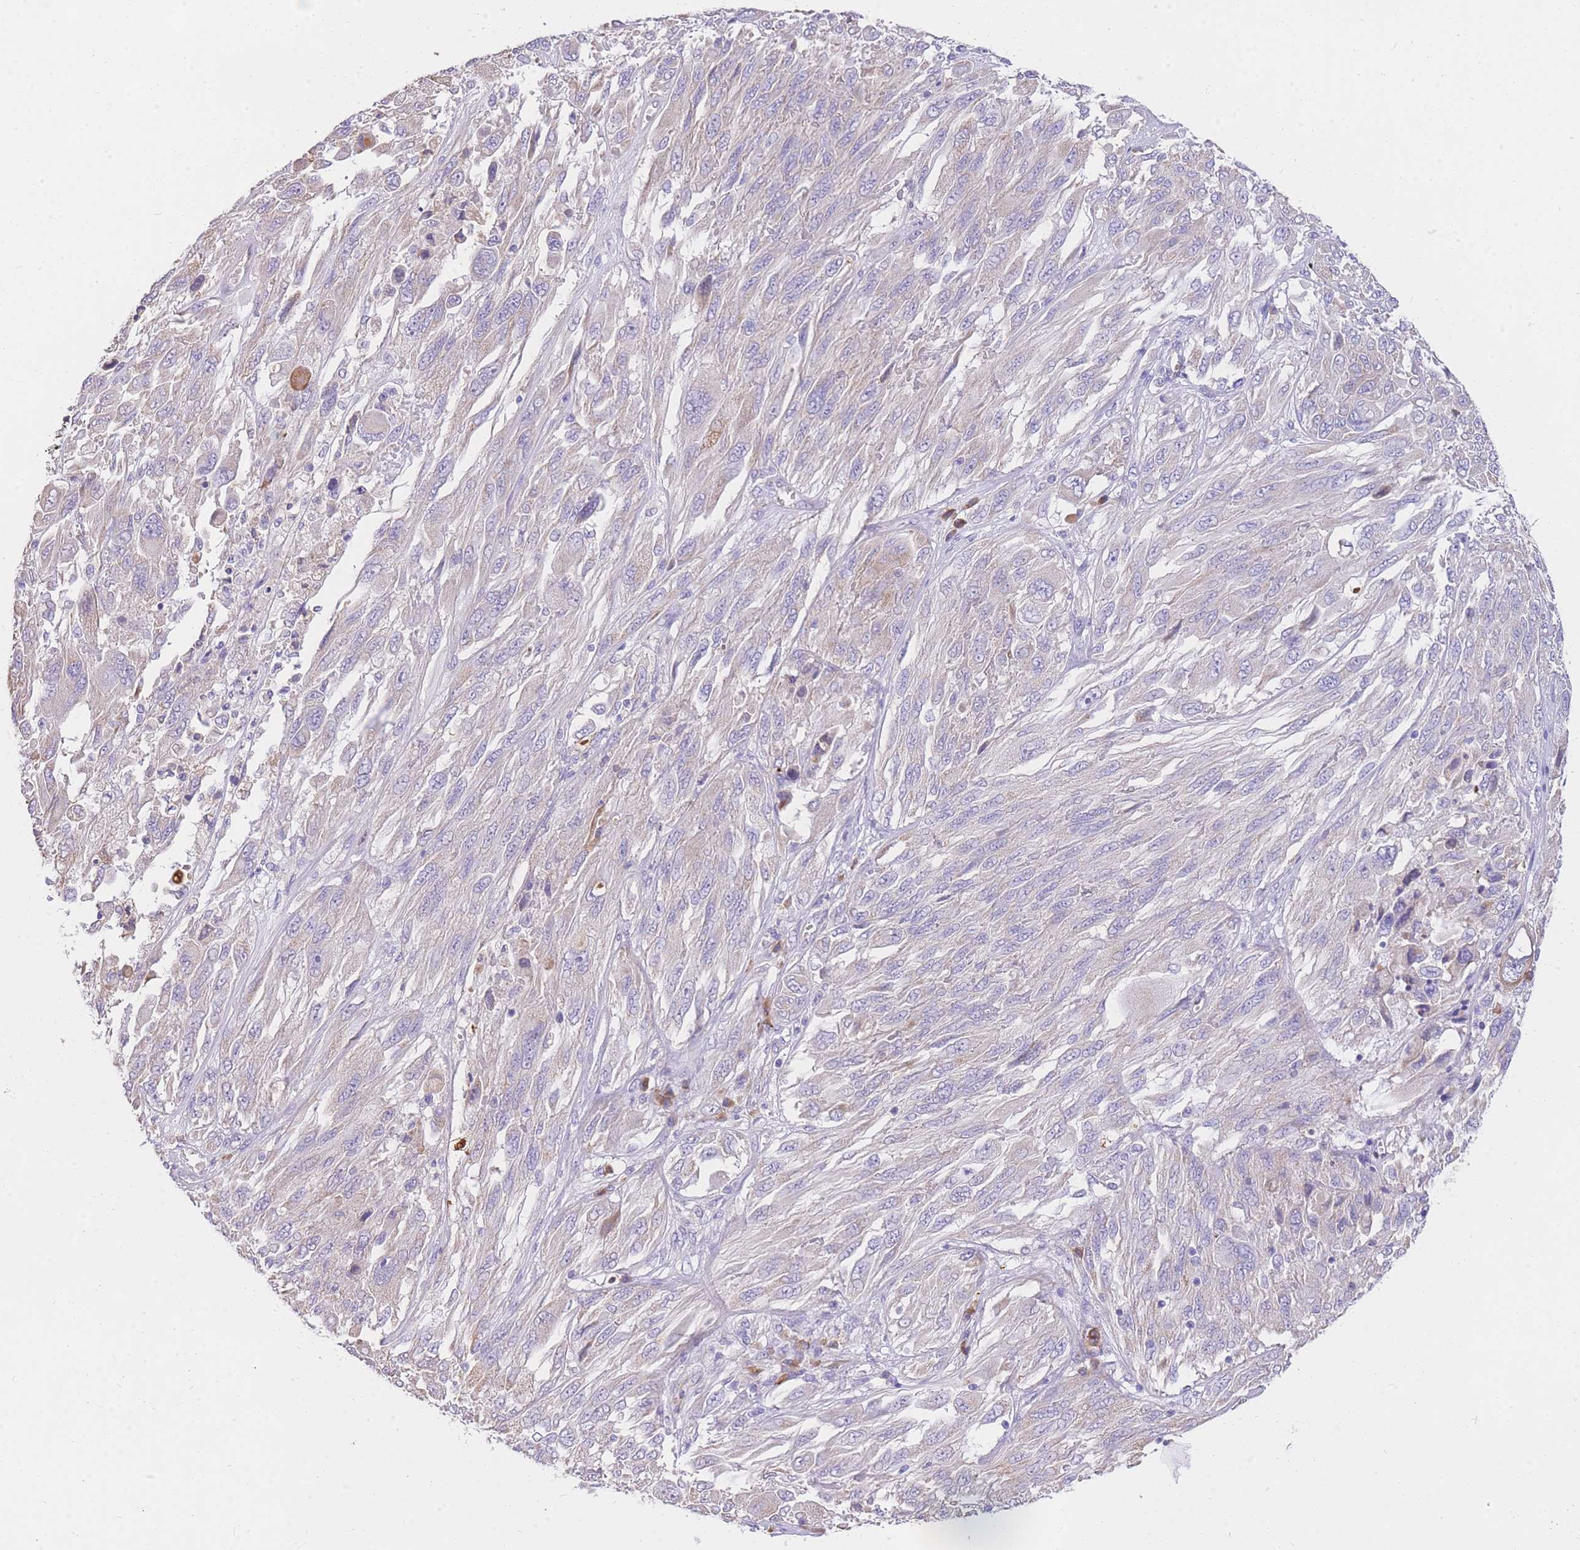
{"staining": {"intensity": "negative", "quantity": "none", "location": "none"}, "tissue": "melanoma", "cell_type": "Tumor cells", "image_type": "cancer", "snomed": [{"axis": "morphology", "description": "Malignant melanoma, NOS"}, {"axis": "topography", "description": "Skin"}], "caption": "This is a histopathology image of IHC staining of melanoma, which shows no expression in tumor cells.", "gene": "C2orf88", "patient": {"sex": "female", "age": 91}}